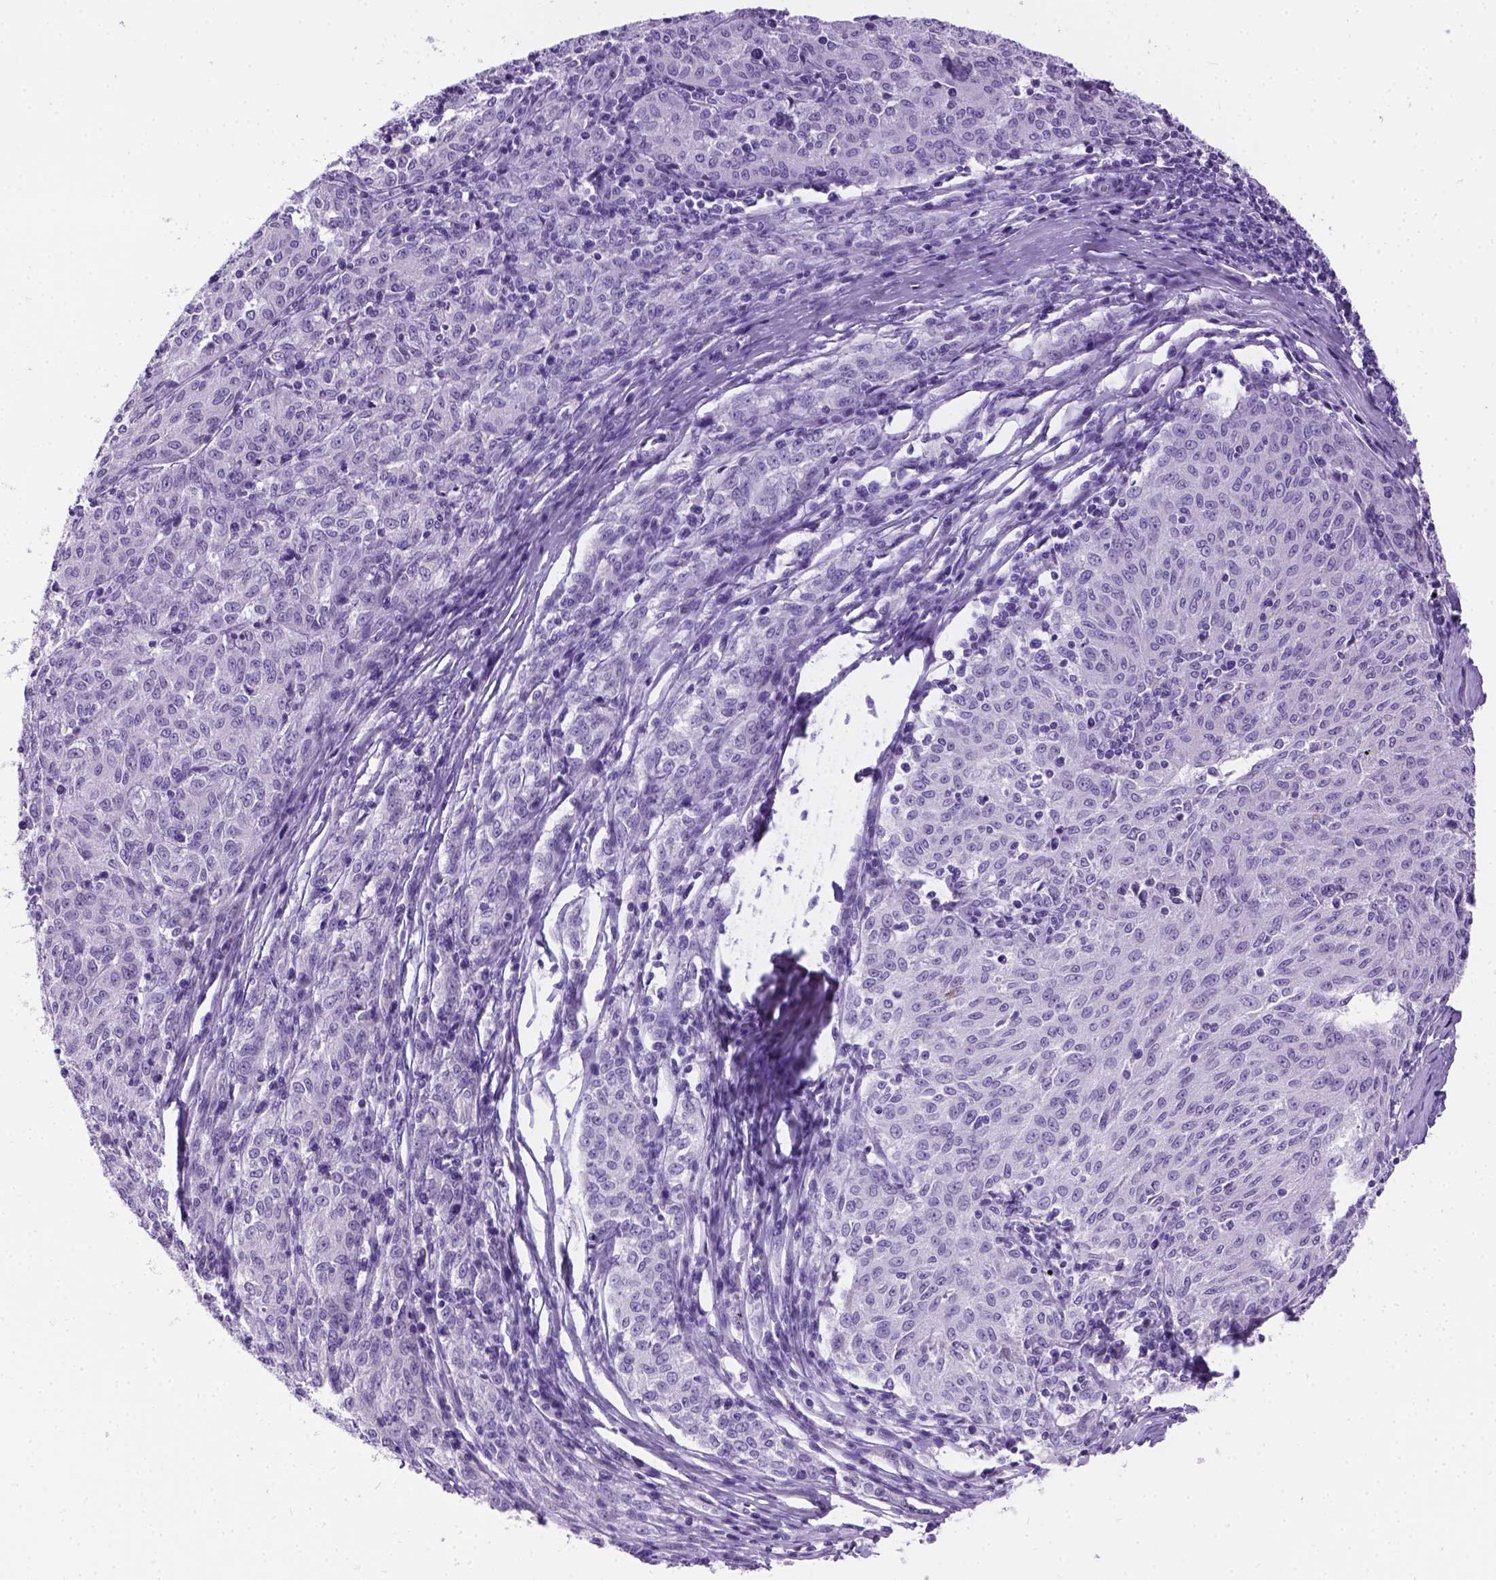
{"staining": {"intensity": "negative", "quantity": "none", "location": "none"}, "tissue": "melanoma", "cell_type": "Tumor cells", "image_type": "cancer", "snomed": [{"axis": "morphology", "description": "Malignant melanoma, NOS"}, {"axis": "topography", "description": "Skin"}], "caption": "Tumor cells are negative for brown protein staining in melanoma.", "gene": "TMEM38A", "patient": {"sex": "female", "age": 72}}